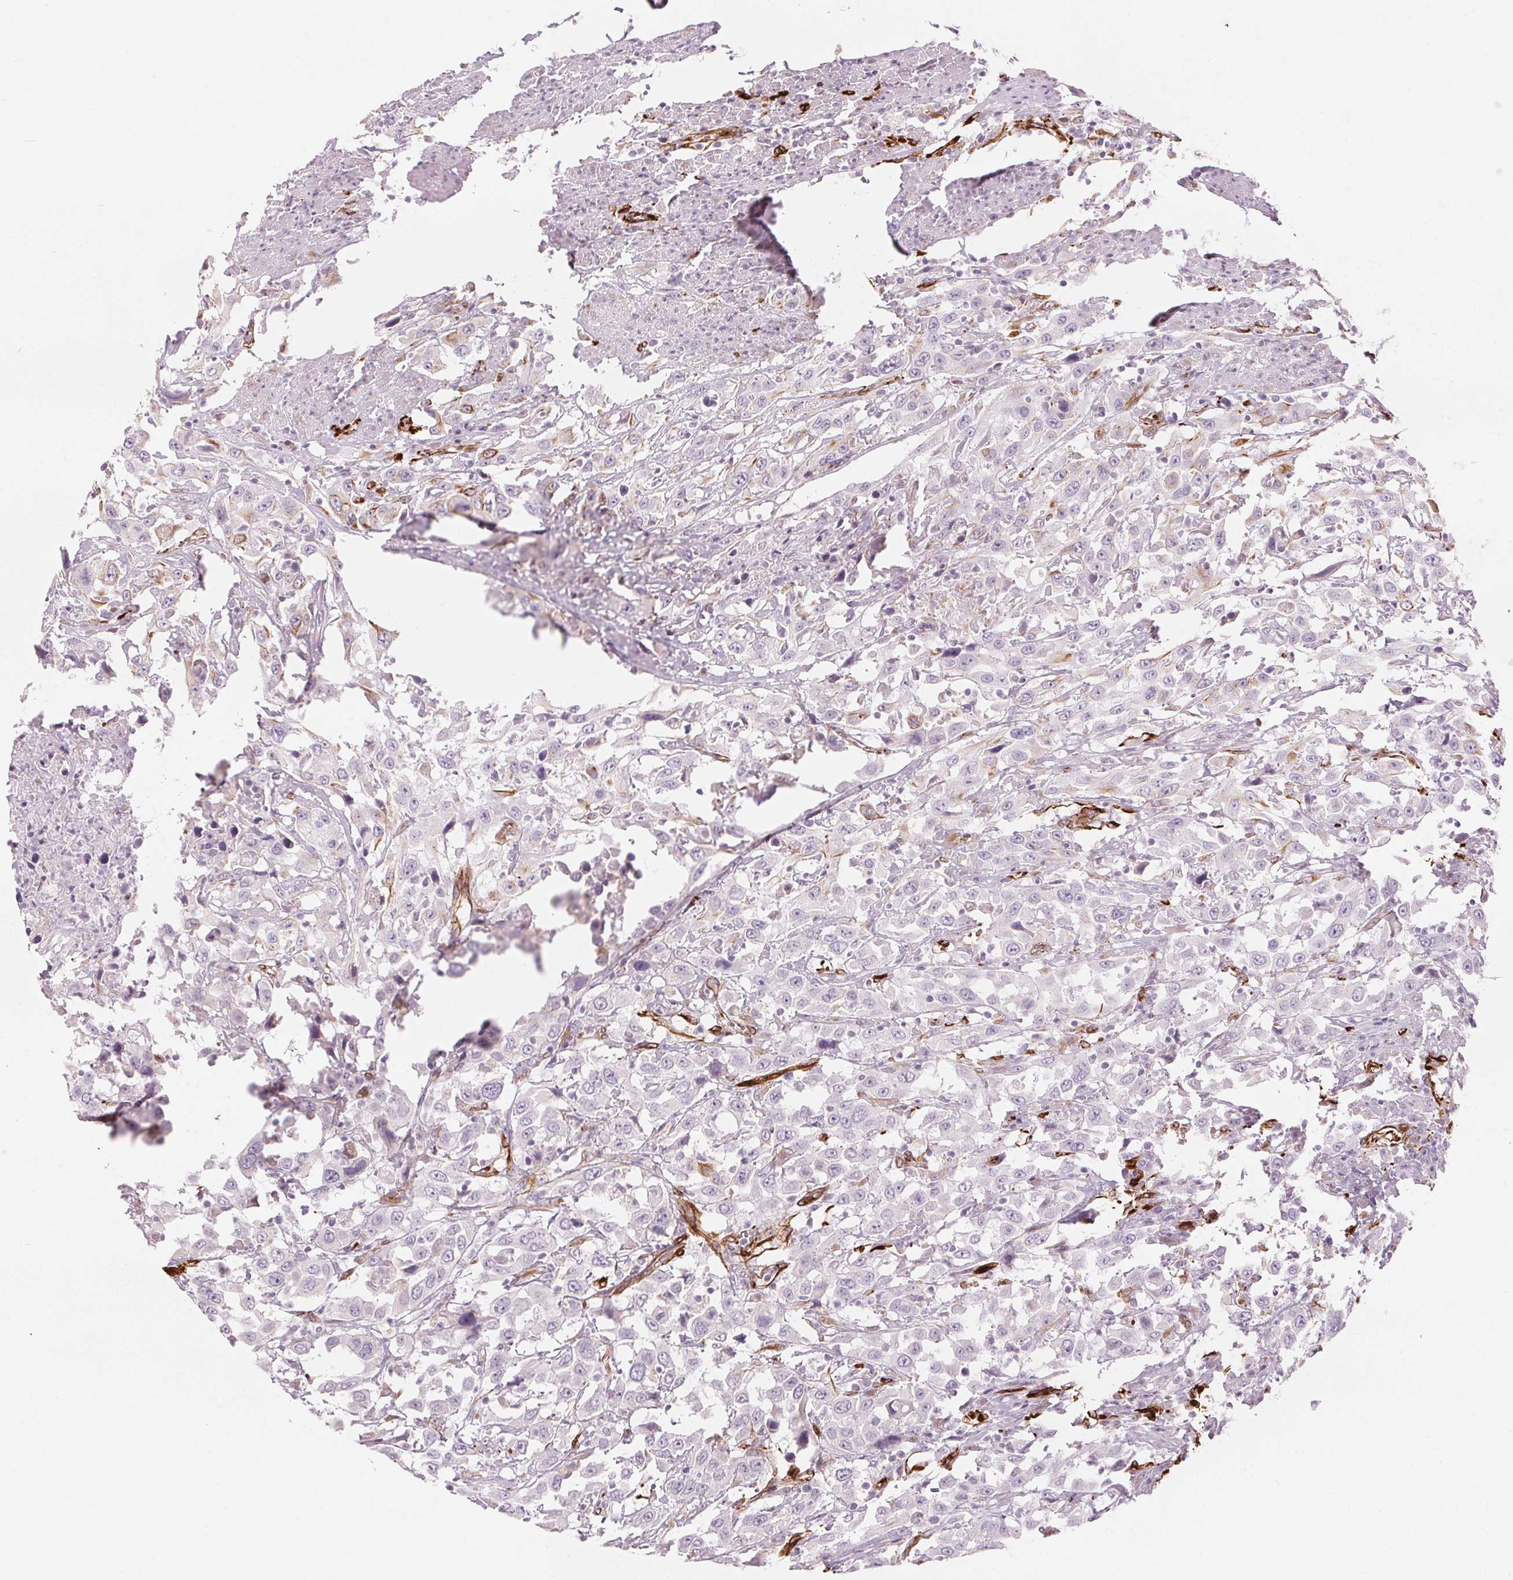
{"staining": {"intensity": "negative", "quantity": "none", "location": "none"}, "tissue": "urothelial cancer", "cell_type": "Tumor cells", "image_type": "cancer", "snomed": [{"axis": "morphology", "description": "Urothelial carcinoma, High grade"}, {"axis": "topography", "description": "Urinary bladder"}], "caption": "DAB (3,3'-diaminobenzidine) immunohistochemical staining of urothelial cancer displays no significant positivity in tumor cells.", "gene": "CLPS", "patient": {"sex": "male", "age": 61}}